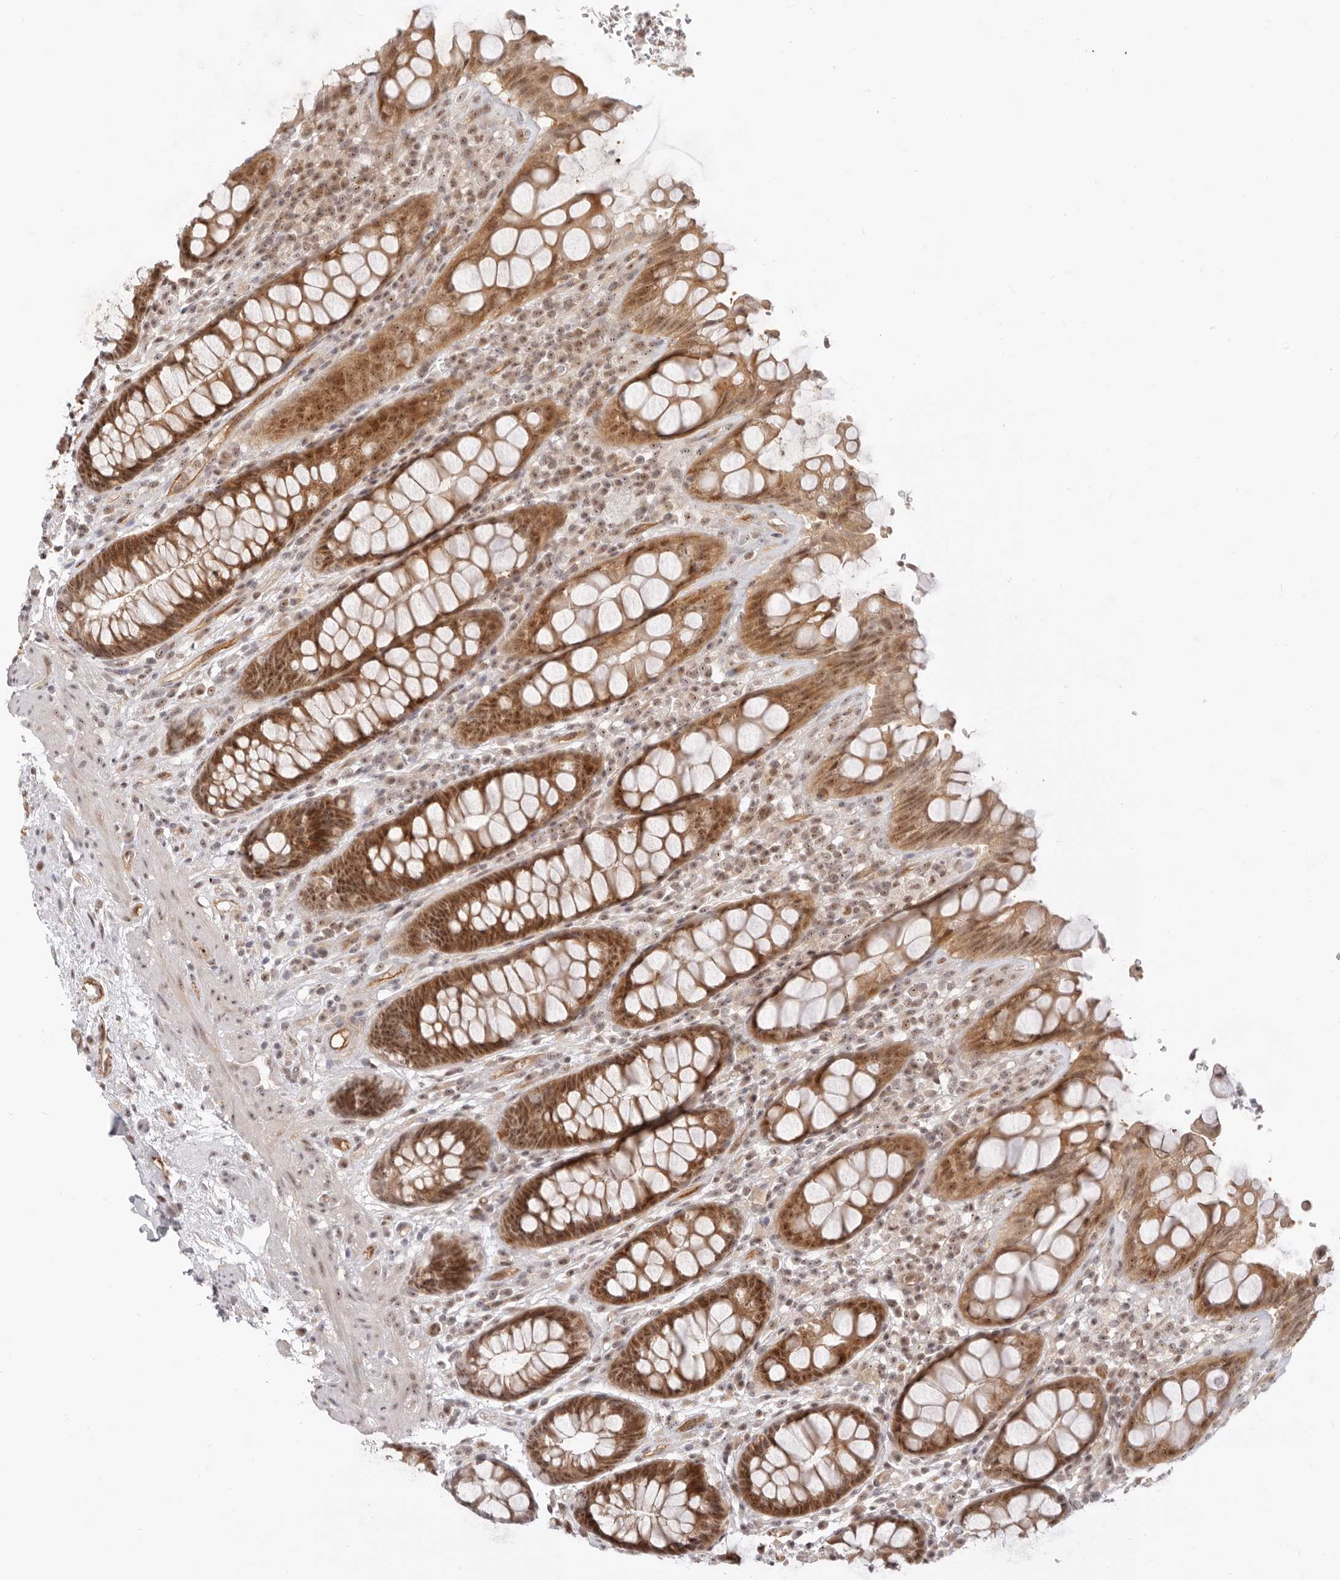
{"staining": {"intensity": "moderate", "quantity": ">75%", "location": "cytoplasmic/membranous,nuclear"}, "tissue": "rectum", "cell_type": "Glandular cells", "image_type": "normal", "snomed": [{"axis": "morphology", "description": "Normal tissue, NOS"}, {"axis": "topography", "description": "Rectum"}], "caption": "This photomicrograph reveals immunohistochemistry staining of benign human rectum, with medium moderate cytoplasmic/membranous,nuclear positivity in about >75% of glandular cells.", "gene": "BAP1", "patient": {"sex": "male", "age": 64}}